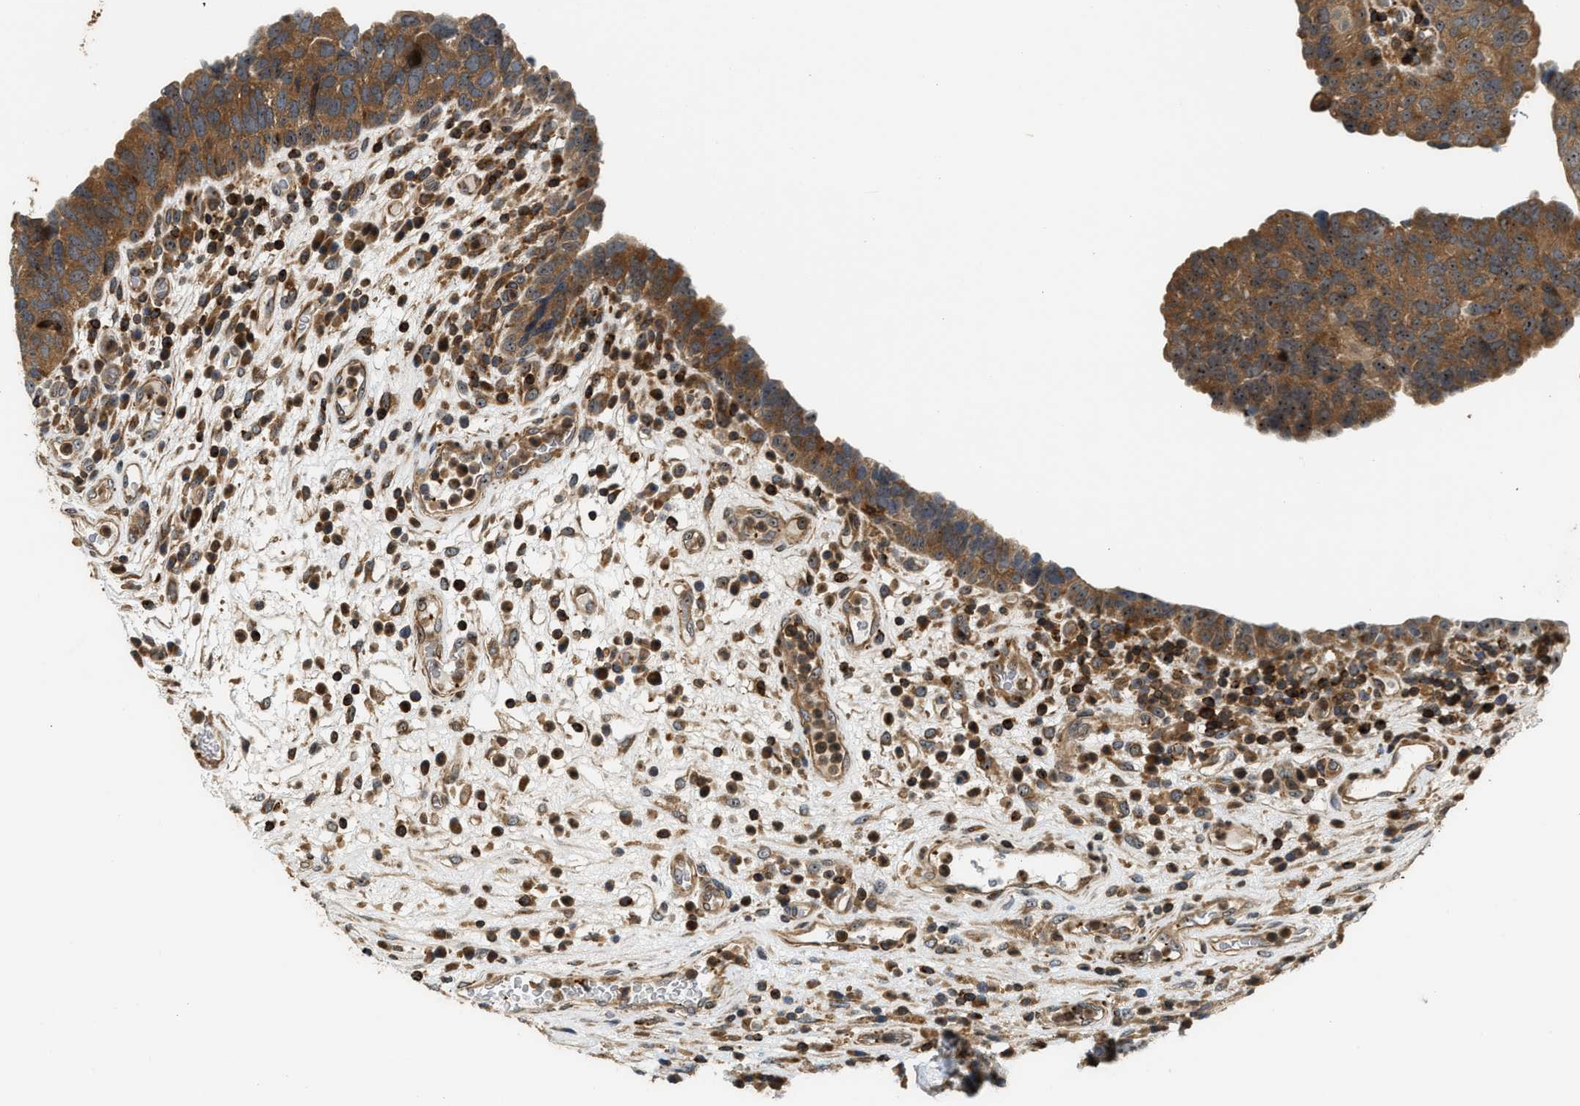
{"staining": {"intensity": "strong", "quantity": ">75%", "location": "cytoplasmic/membranous"}, "tissue": "urothelial cancer", "cell_type": "Tumor cells", "image_type": "cancer", "snomed": [{"axis": "morphology", "description": "Urothelial carcinoma, High grade"}, {"axis": "topography", "description": "Urinary bladder"}], "caption": "A photomicrograph showing strong cytoplasmic/membranous expression in about >75% of tumor cells in urothelial carcinoma (high-grade), as visualized by brown immunohistochemical staining.", "gene": "SNX5", "patient": {"sex": "female", "age": 82}}